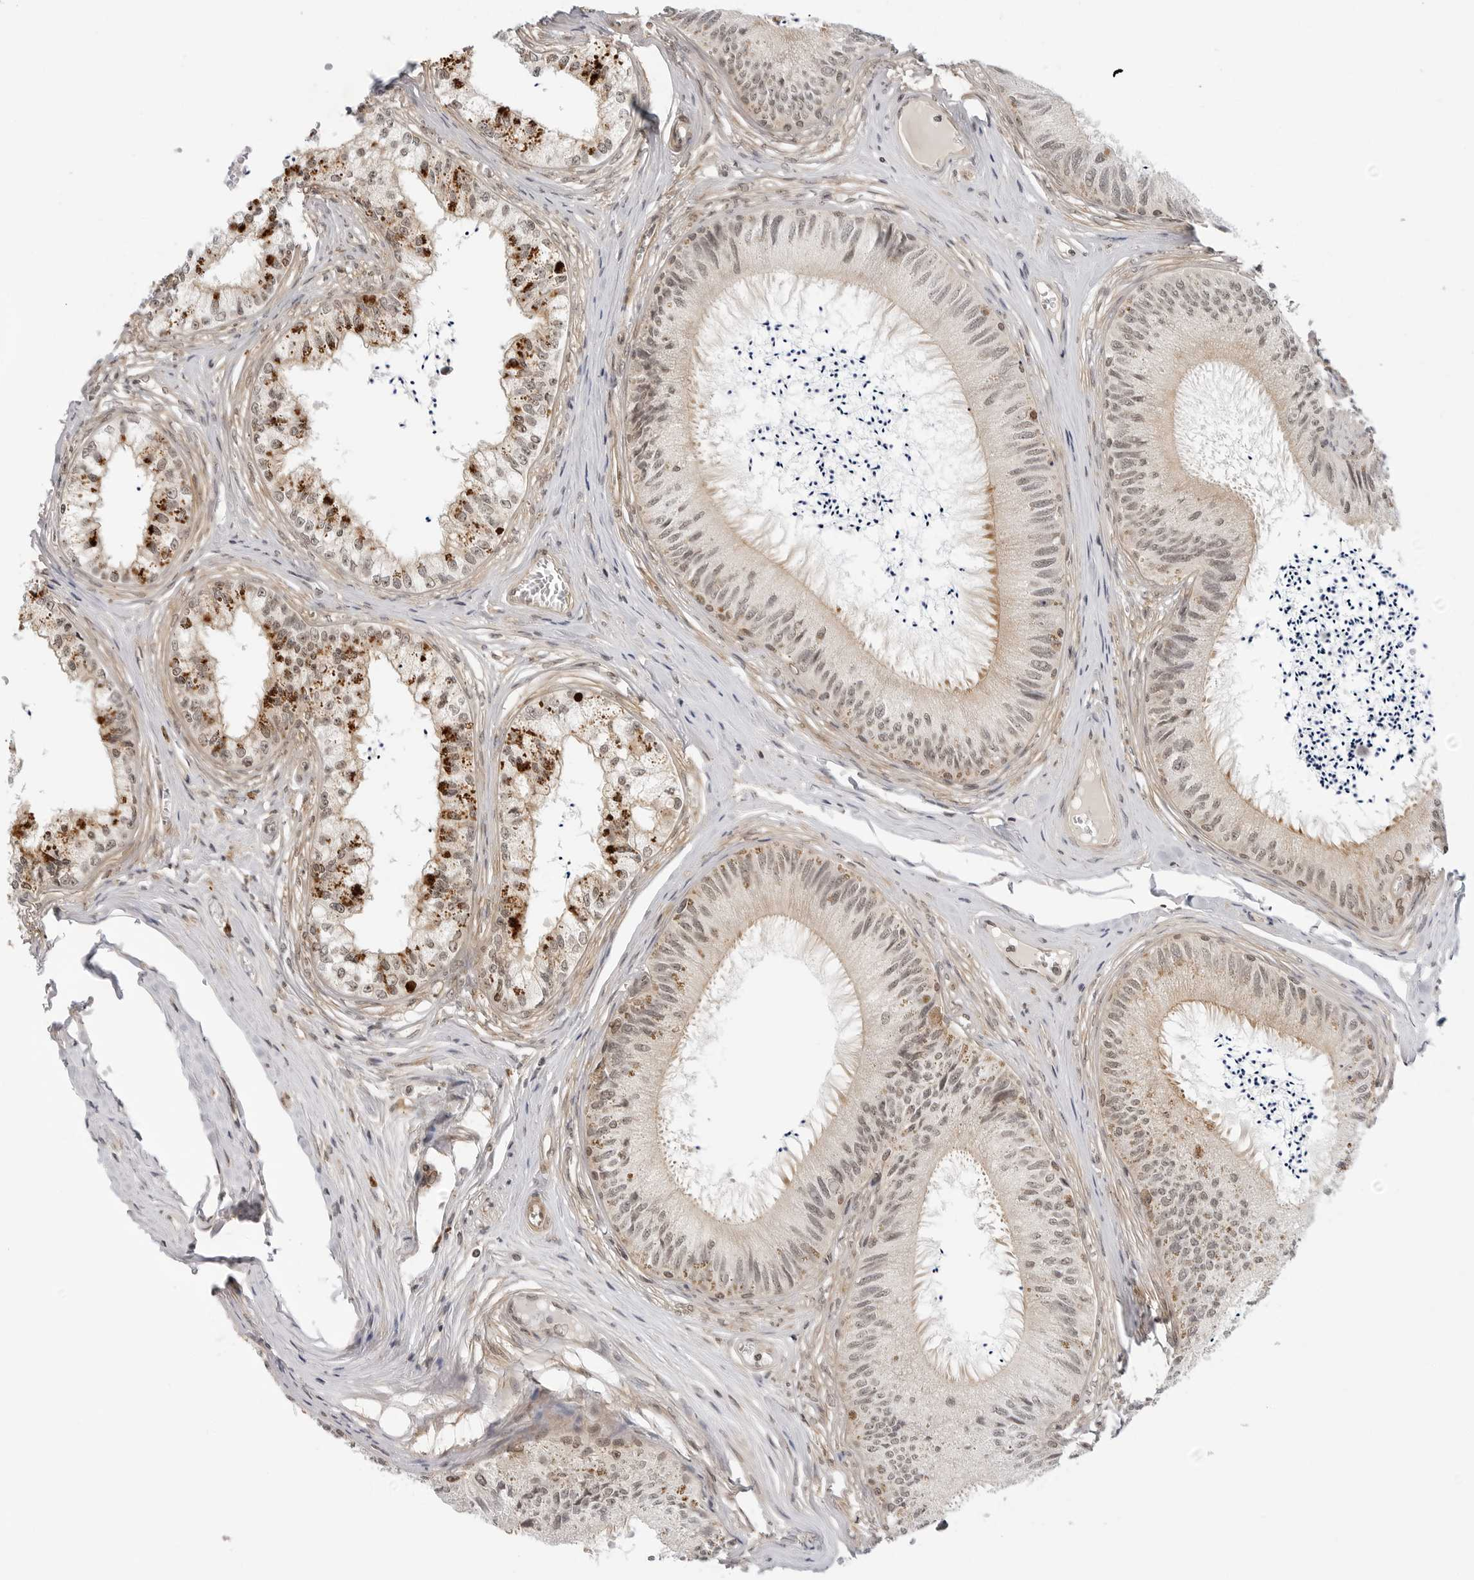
{"staining": {"intensity": "moderate", "quantity": "25%-75%", "location": "cytoplasmic/membranous,nuclear"}, "tissue": "epididymis", "cell_type": "Glandular cells", "image_type": "normal", "snomed": [{"axis": "morphology", "description": "Normal tissue, NOS"}, {"axis": "topography", "description": "Epididymis"}], "caption": "This histopathology image exhibits immunohistochemistry staining of unremarkable epididymis, with medium moderate cytoplasmic/membranous,nuclear expression in about 25%-75% of glandular cells.", "gene": "MAP2K5", "patient": {"sex": "male", "age": 79}}